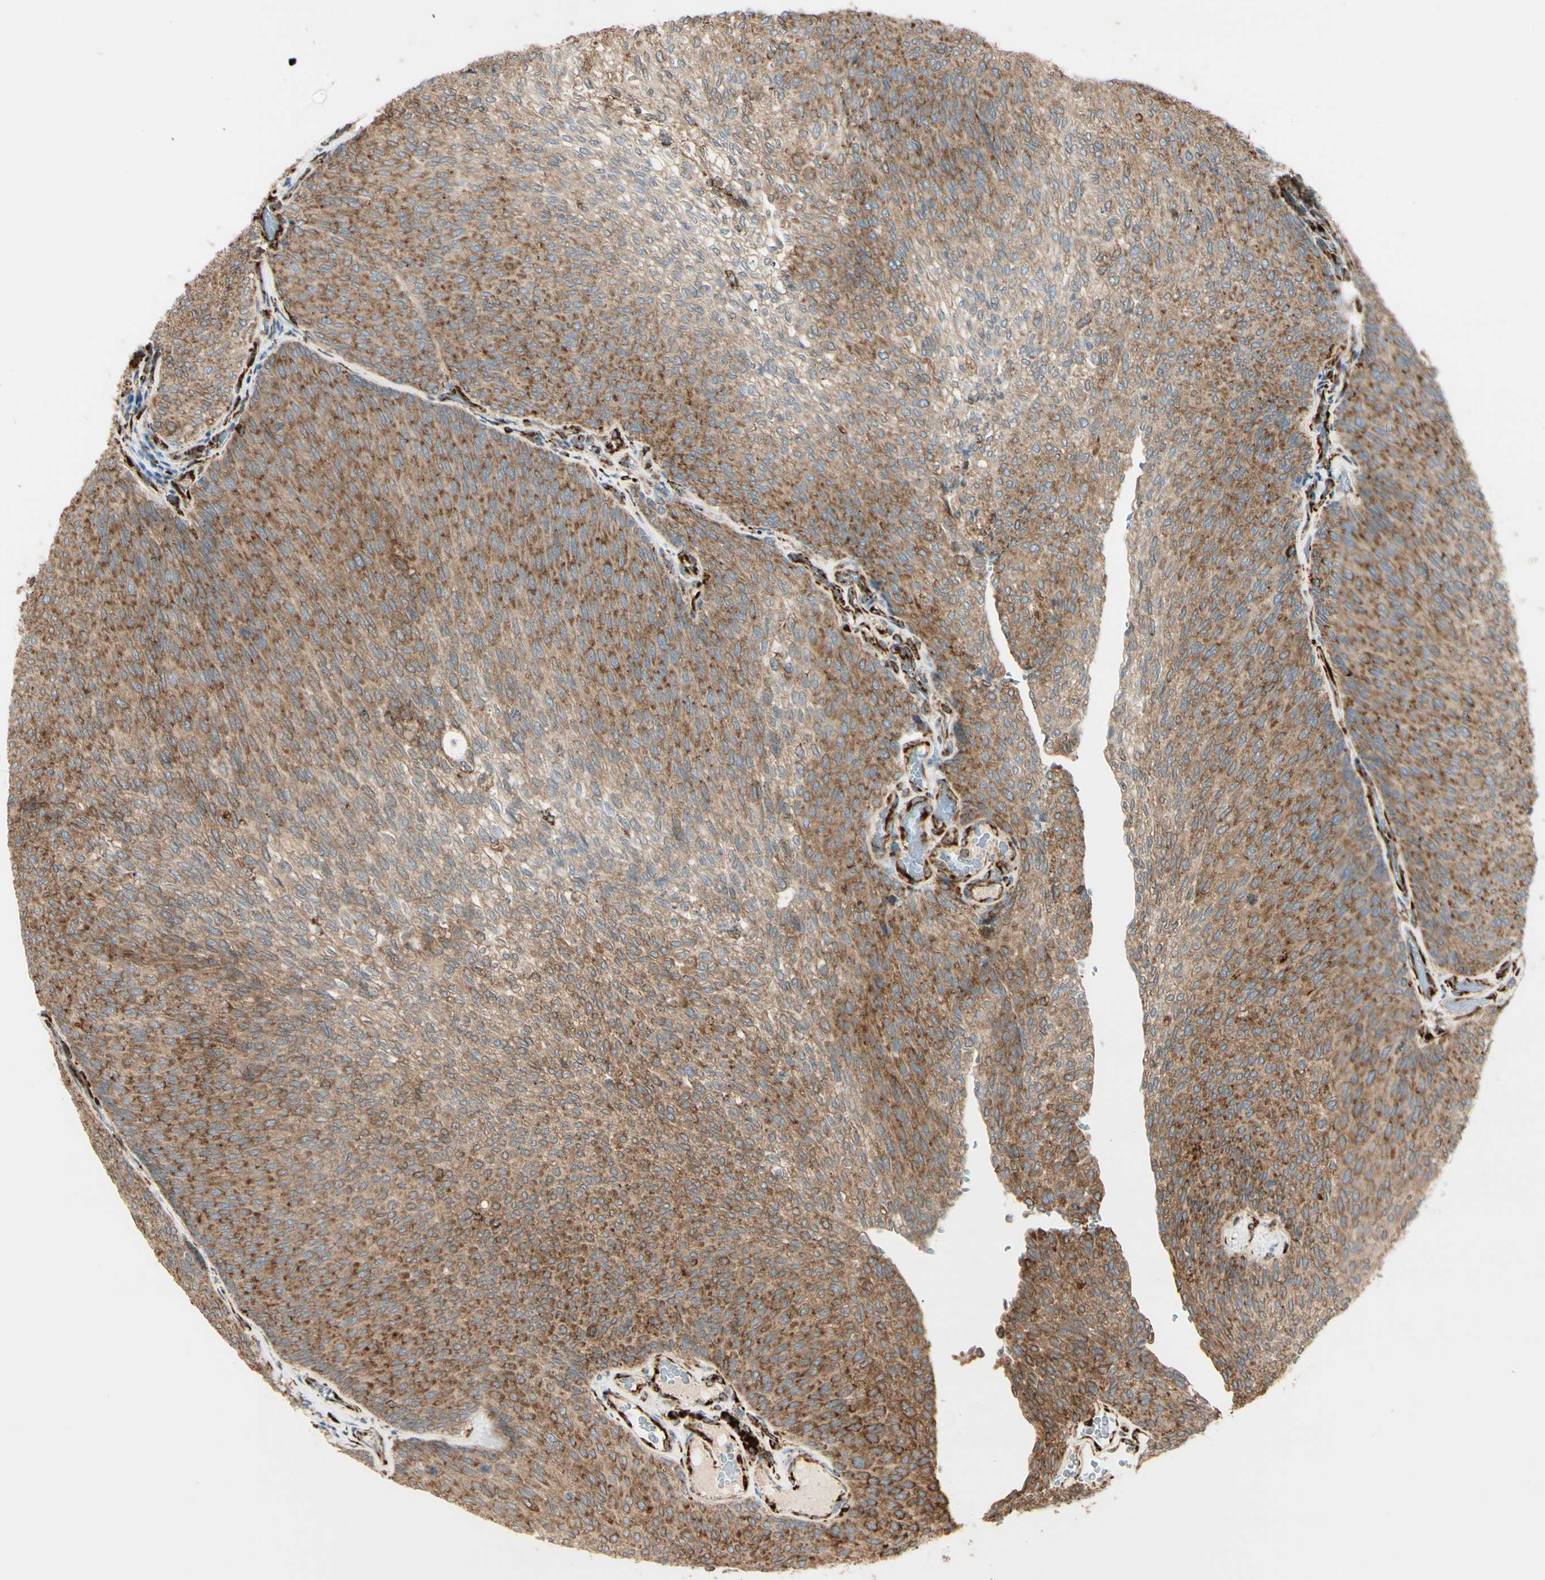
{"staining": {"intensity": "moderate", "quantity": ">75%", "location": "cytoplasmic/membranous"}, "tissue": "urothelial cancer", "cell_type": "Tumor cells", "image_type": "cancer", "snomed": [{"axis": "morphology", "description": "Urothelial carcinoma, Low grade"}, {"axis": "topography", "description": "Urinary bladder"}], "caption": "Urothelial carcinoma (low-grade) stained with a brown dye shows moderate cytoplasmic/membranous positive positivity in approximately >75% of tumor cells.", "gene": "RRBP1", "patient": {"sex": "female", "age": 79}}